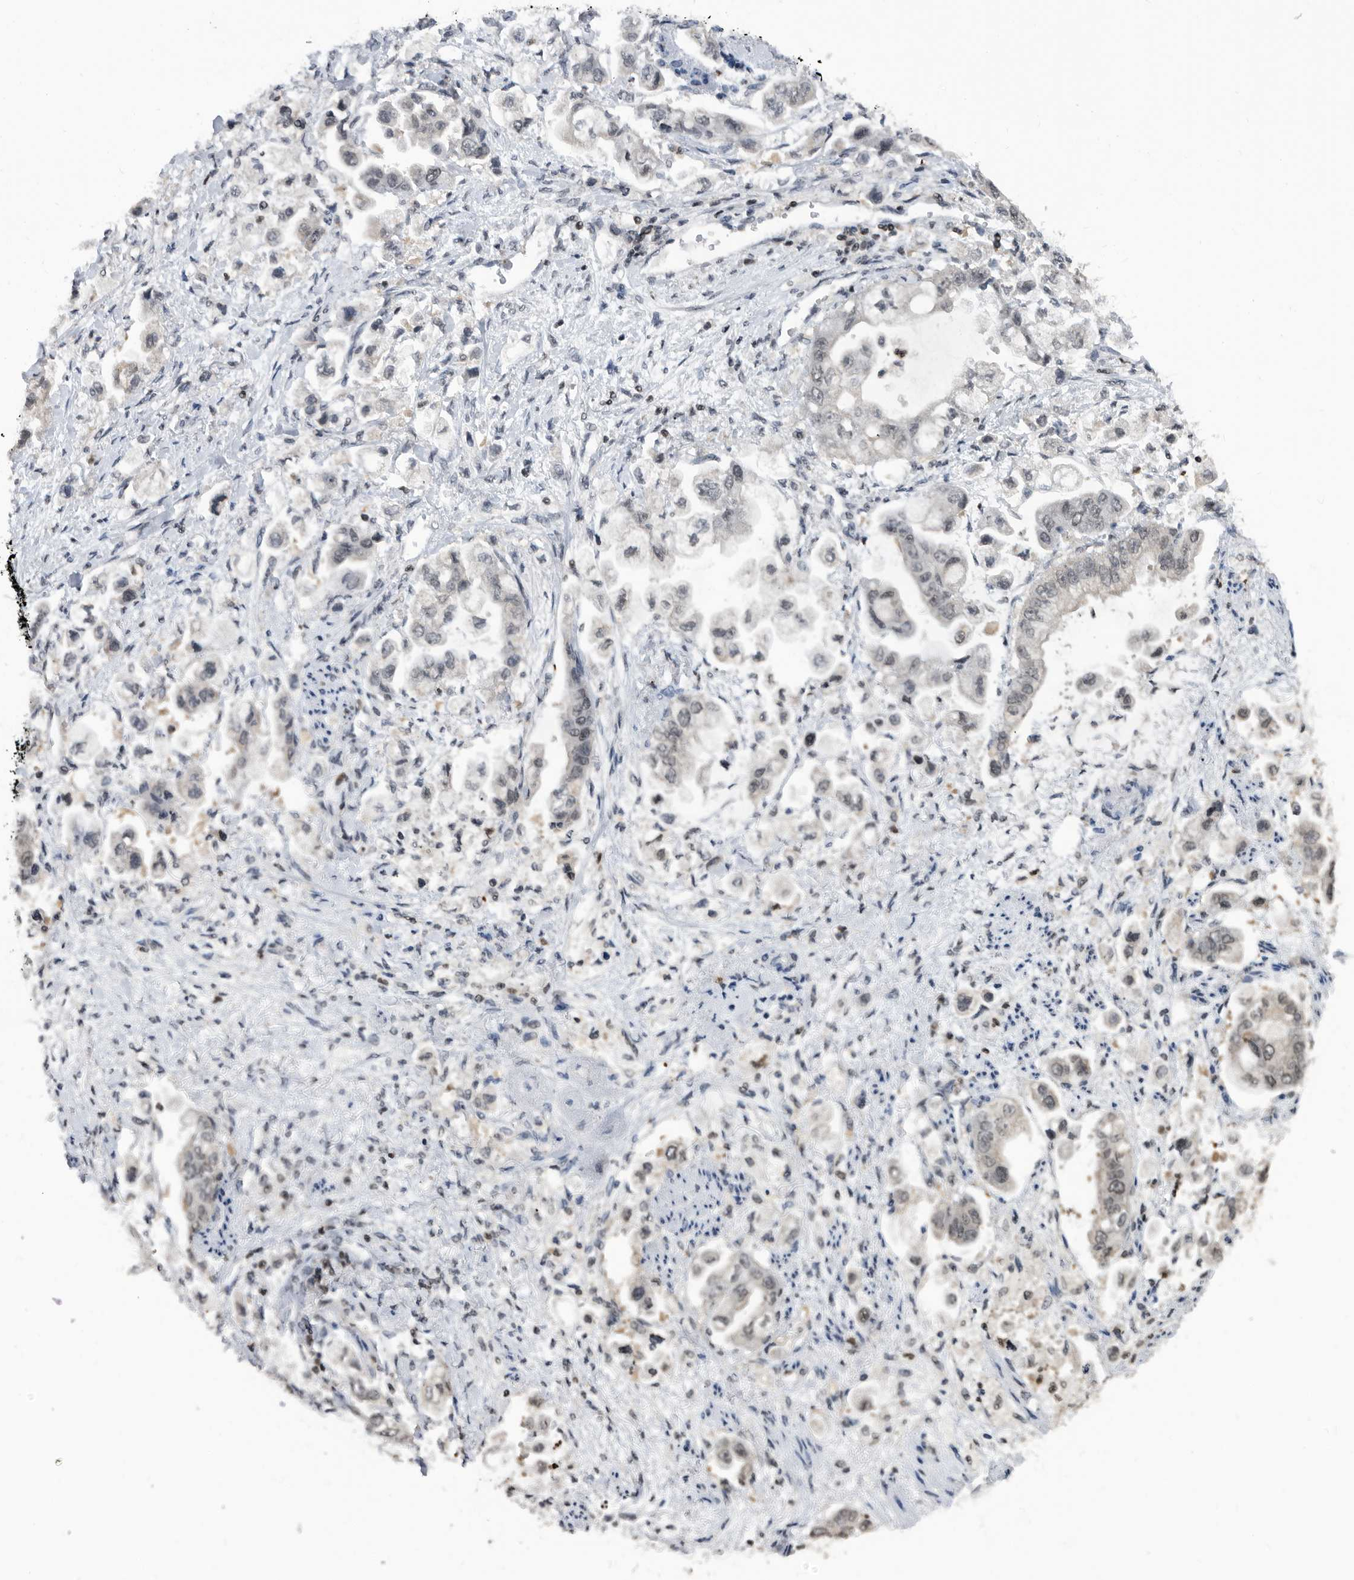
{"staining": {"intensity": "weak", "quantity": ">75%", "location": "nuclear"}, "tissue": "stomach cancer", "cell_type": "Tumor cells", "image_type": "cancer", "snomed": [{"axis": "morphology", "description": "Adenocarcinoma, NOS"}, {"axis": "topography", "description": "Stomach"}], "caption": "A brown stain highlights weak nuclear staining of a protein in stomach cancer (adenocarcinoma) tumor cells.", "gene": "TSTD1", "patient": {"sex": "male", "age": 62}}